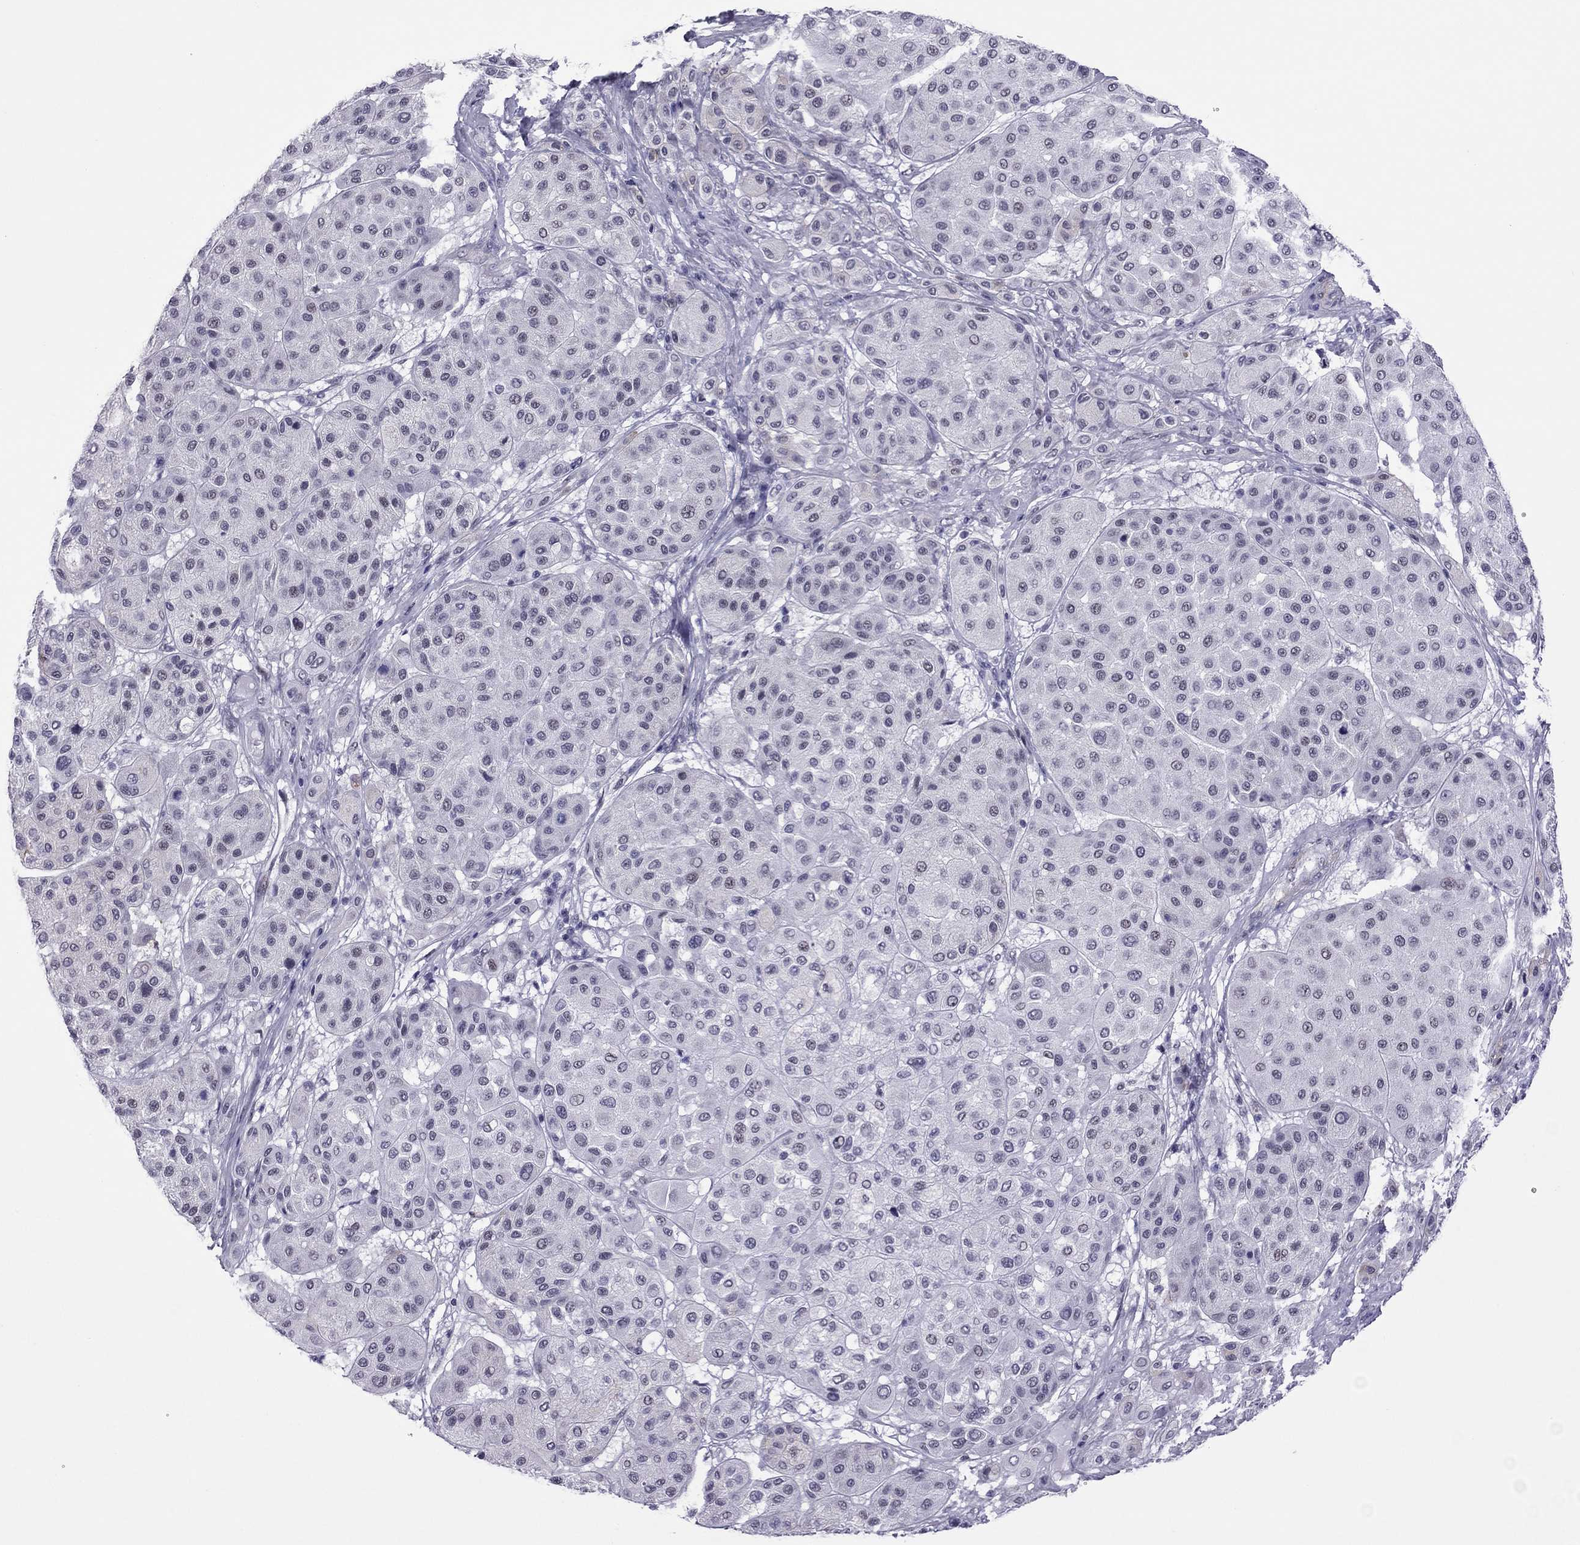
{"staining": {"intensity": "negative", "quantity": "none", "location": "none"}, "tissue": "melanoma", "cell_type": "Tumor cells", "image_type": "cancer", "snomed": [{"axis": "morphology", "description": "Malignant melanoma, Metastatic site"}, {"axis": "topography", "description": "Smooth muscle"}], "caption": "Immunohistochemistry histopathology image of neoplastic tissue: human melanoma stained with DAB (3,3'-diaminobenzidine) demonstrates no significant protein positivity in tumor cells. Brightfield microscopy of immunohistochemistry stained with DAB (brown) and hematoxylin (blue), captured at high magnification.", "gene": "ZNF646", "patient": {"sex": "male", "age": 41}}